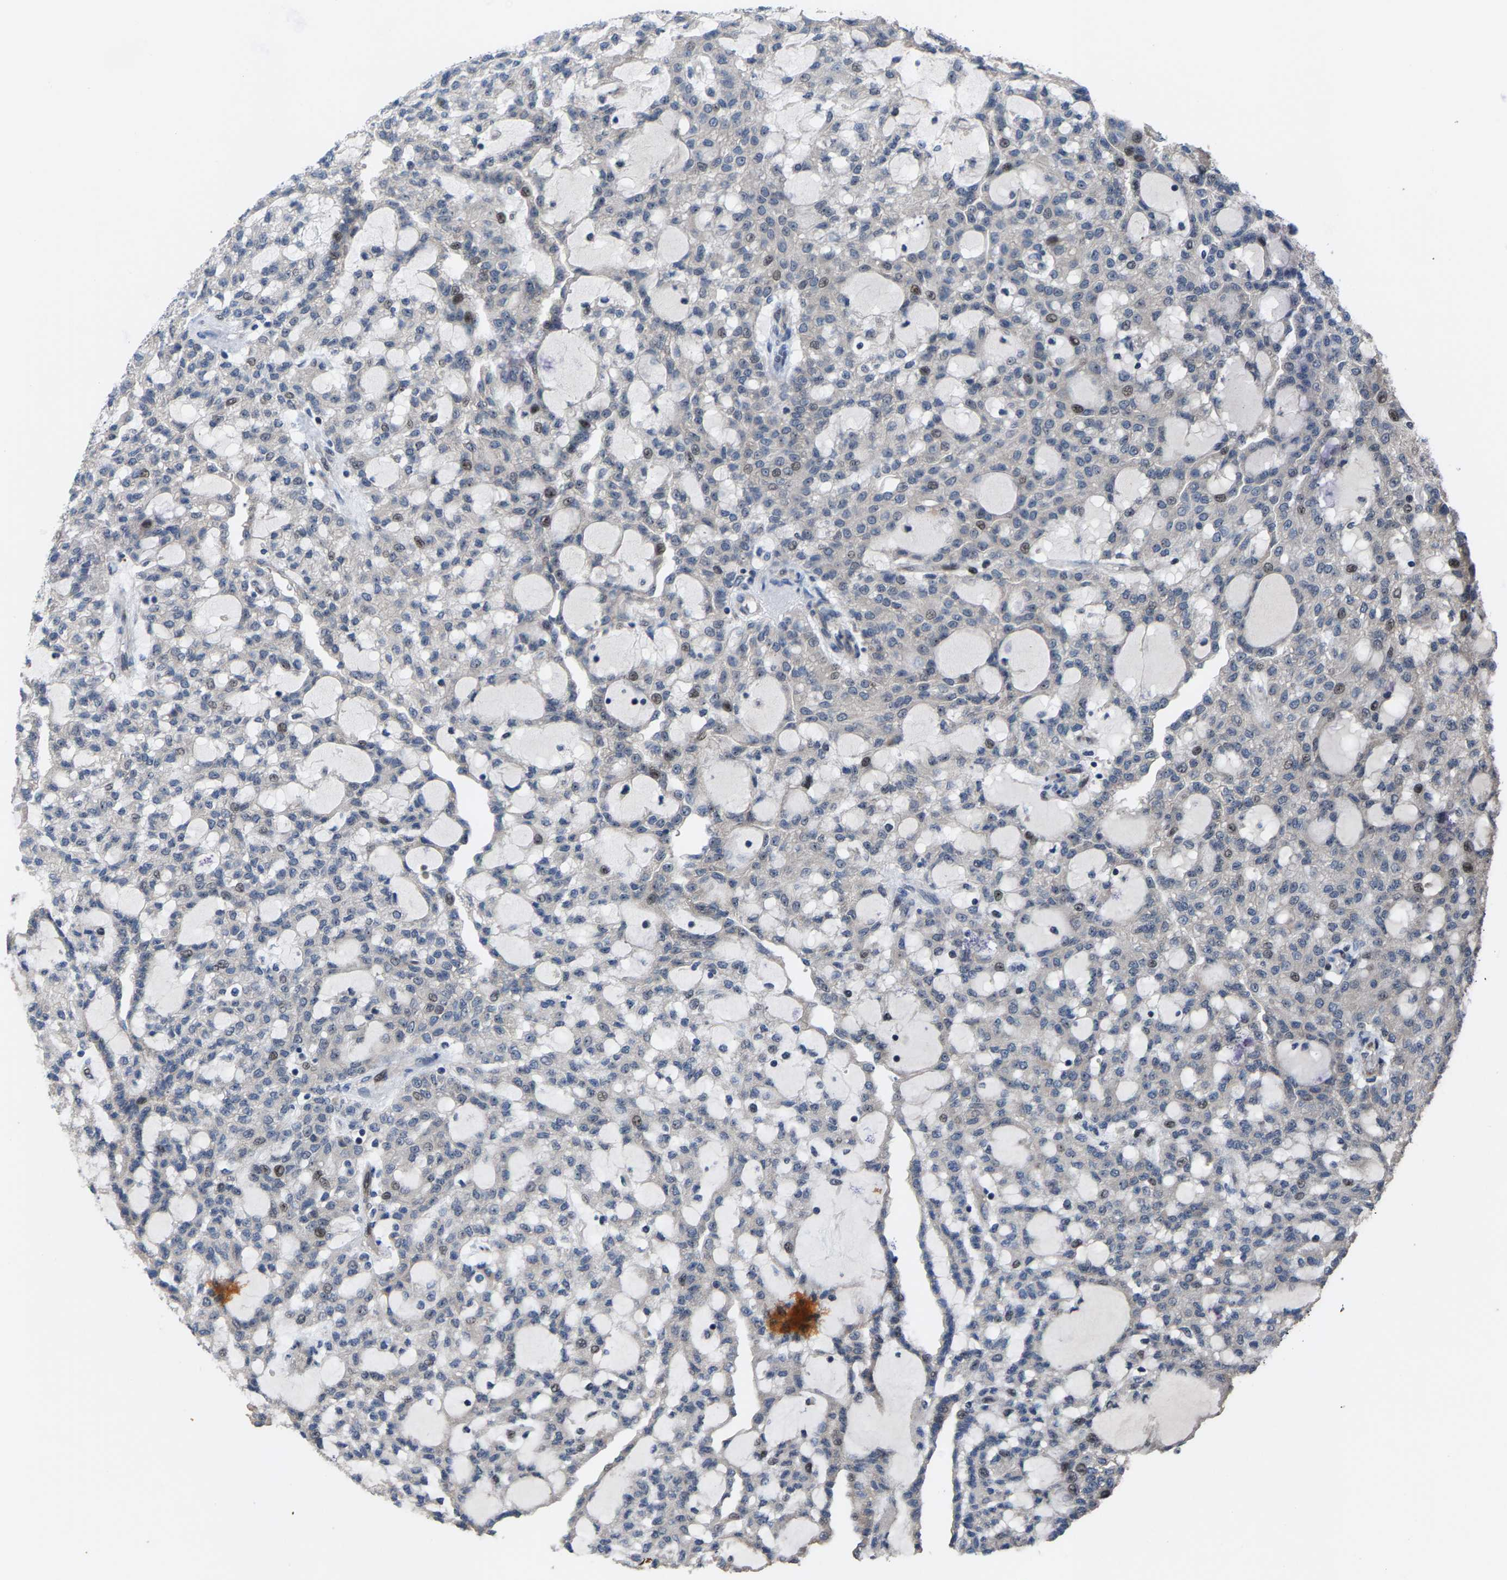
{"staining": {"intensity": "weak", "quantity": "<25%", "location": "nuclear"}, "tissue": "renal cancer", "cell_type": "Tumor cells", "image_type": "cancer", "snomed": [{"axis": "morphology", "description": "Adenocarcinoma, NOS"}, {"axis": "topography", "description": "Kidney"}], "caption": "IHC of human renal adenocarcinoma demonstrates no staining in tumor cells. (Stains: DAB immunohistochemistry (IHC) with hematoxylin counter stain, Microscopy: brightfield microscopy at high magnification).", "gene": "HAUS6", "patient": {"sex": "male", "age": 63}}